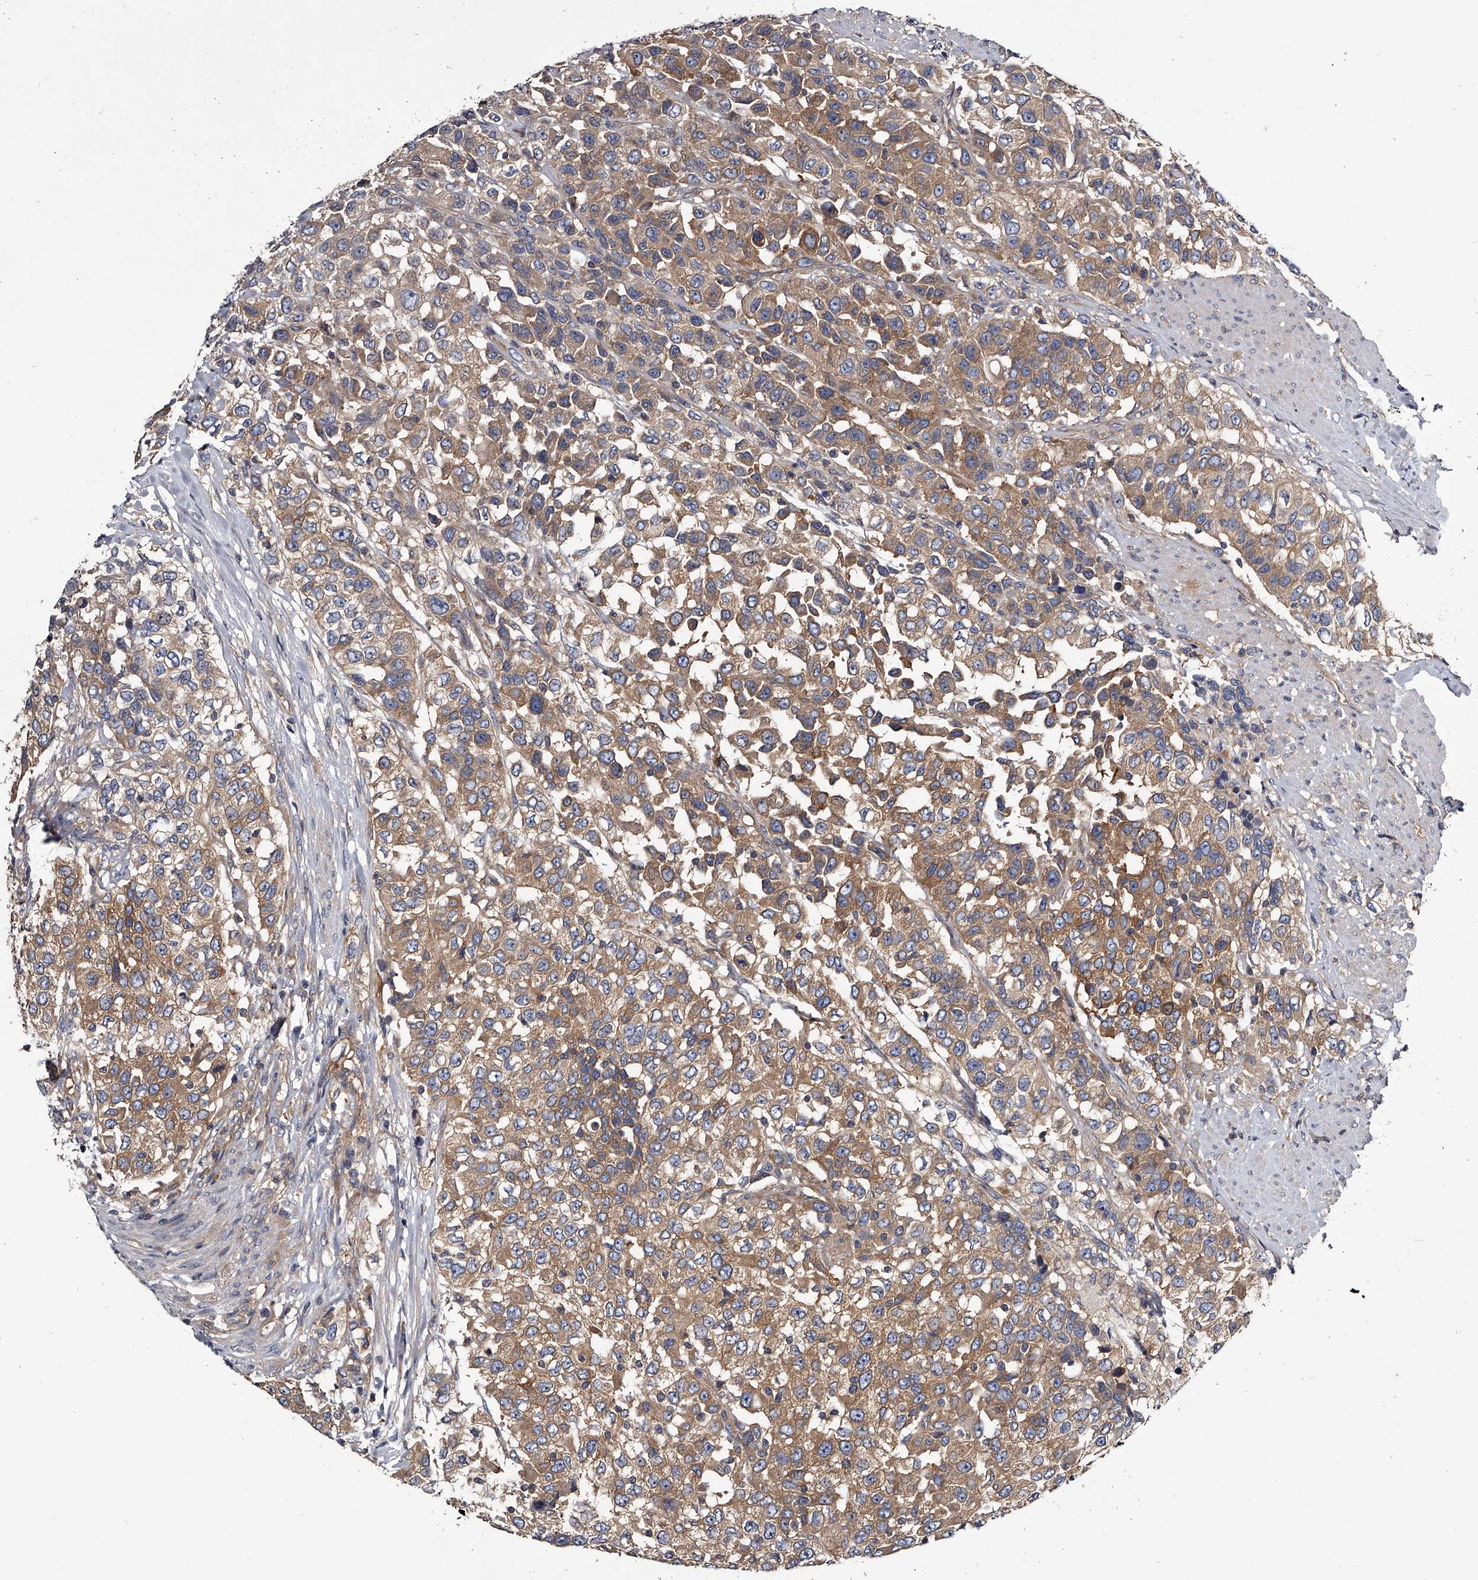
{"staining": {"intensity": "moderate", "quantity": ">75%", "location": "cytoplasmic/membranous"}, "tissue": "urothelial cancer", "cell_type": "Tumor cells", "image_type": "cancer", "snomed": [{"axis": "morphology", "description": "Urothelial carcinoma, High grade"}, {"axis": "topography", "description": "Urinary bladder"}], "caption": "This is an image of immunohistochemistry staining of urothelial cancer, which shows moderate expression in the cytoplasmic/membranous of tumor cells.", "gene": "GAPVD1", "patient": {"sex": "female", "age": 80}}